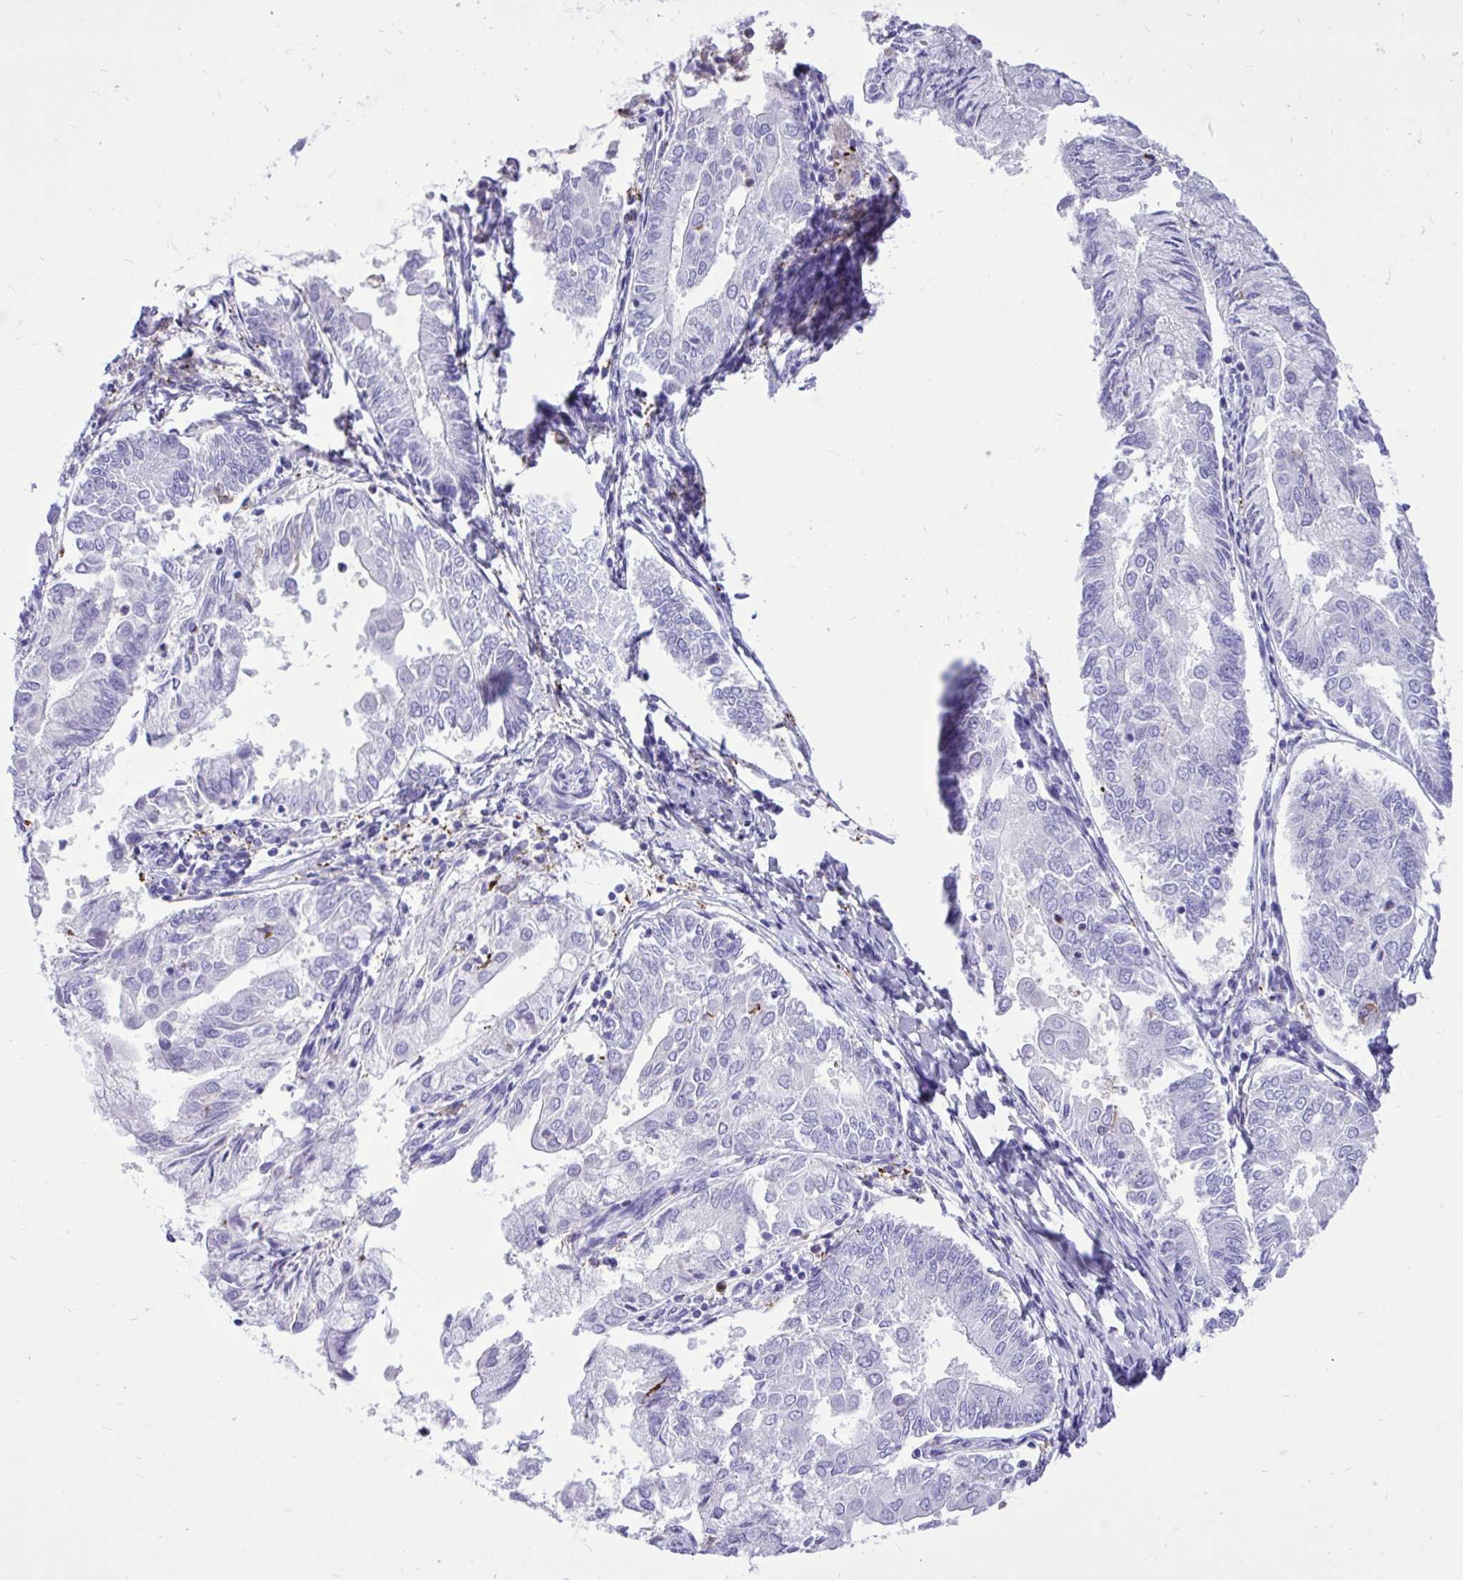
{"staining": {"intensity": "negative", "quantity": "none", "location": "none"}, "tissue": "endometrial cancer", "cell_type": "Tumor cells", "image_type": "cancer", "snomed": [{"axis": "morphology", "description": "Adenocarcinoma, NOS"}, {"axis": "topography", "description": "Endometrium"}], "caption": "This histopathology image is of adenocarcinoma (endometrial) stained with immunohistochemistry (IHC) to label a protein in brown with the nuclei are counter-stained blue. There is no positivity in tumor cells.", "gene": "TLR7", "patient": {"sex": "female", "age": 68}}